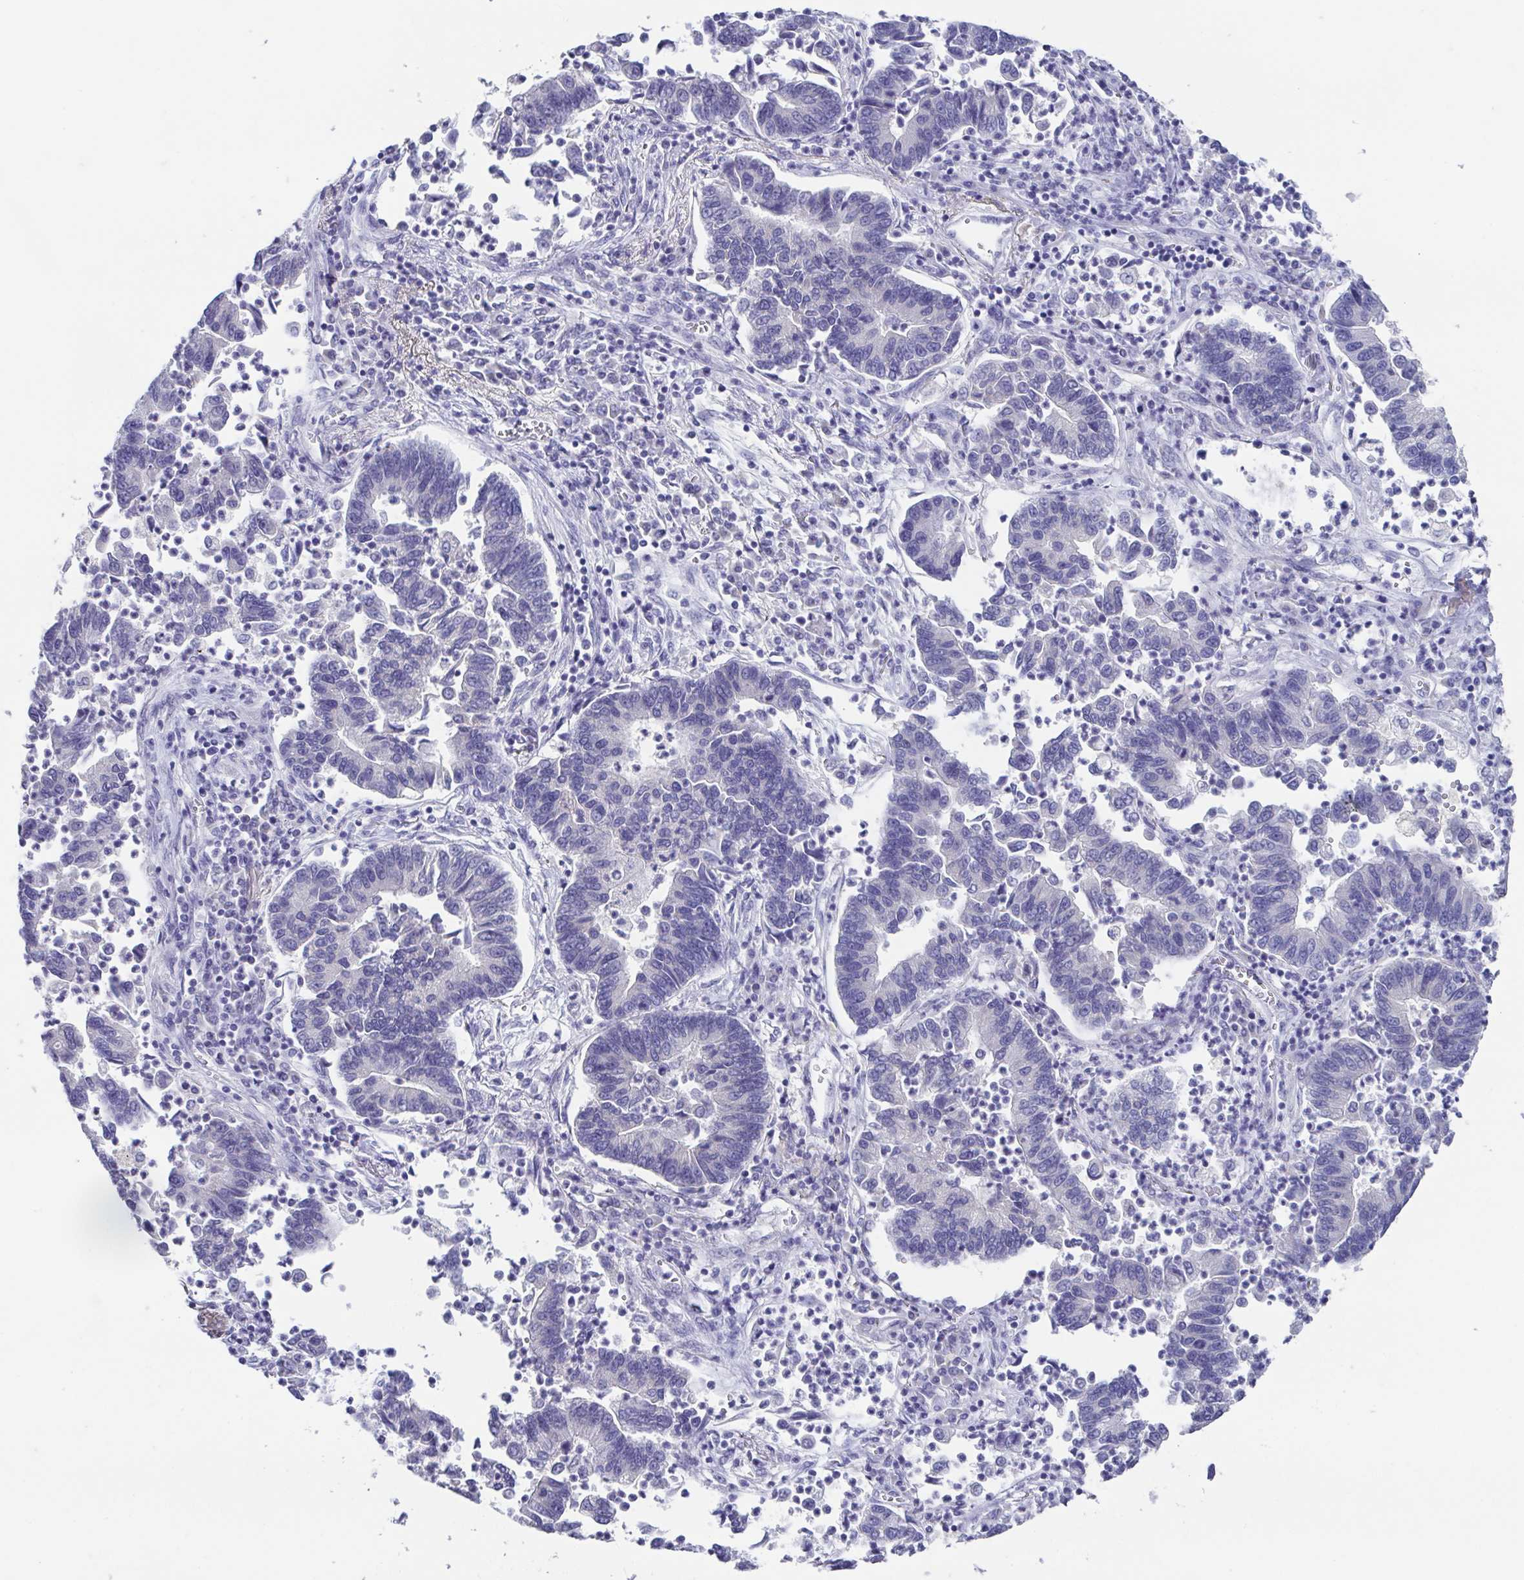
{"staining": {"intensity": "negative", "quantity": "none", "location": "none"}, "tissue": "lung cancer", "cell_type": "Tumor cells", "image_type": "cancer", "snomed": [{"axis": "morphology", "description": "Adenocarcinoma, NOS"}, {"axis": "topography", "description": "Lung"}], "caption": "Lung cancer was stained to show a protein in brown. There is no significant expression in tumor cells. (Stains: DAB immunohistochemistry (IHC) with hematoxylin counter stain, Microscopy: brightfield microscopy at high magnification).", "gene": "RDH11", "patient": {"sex": "female", "age": 57}}